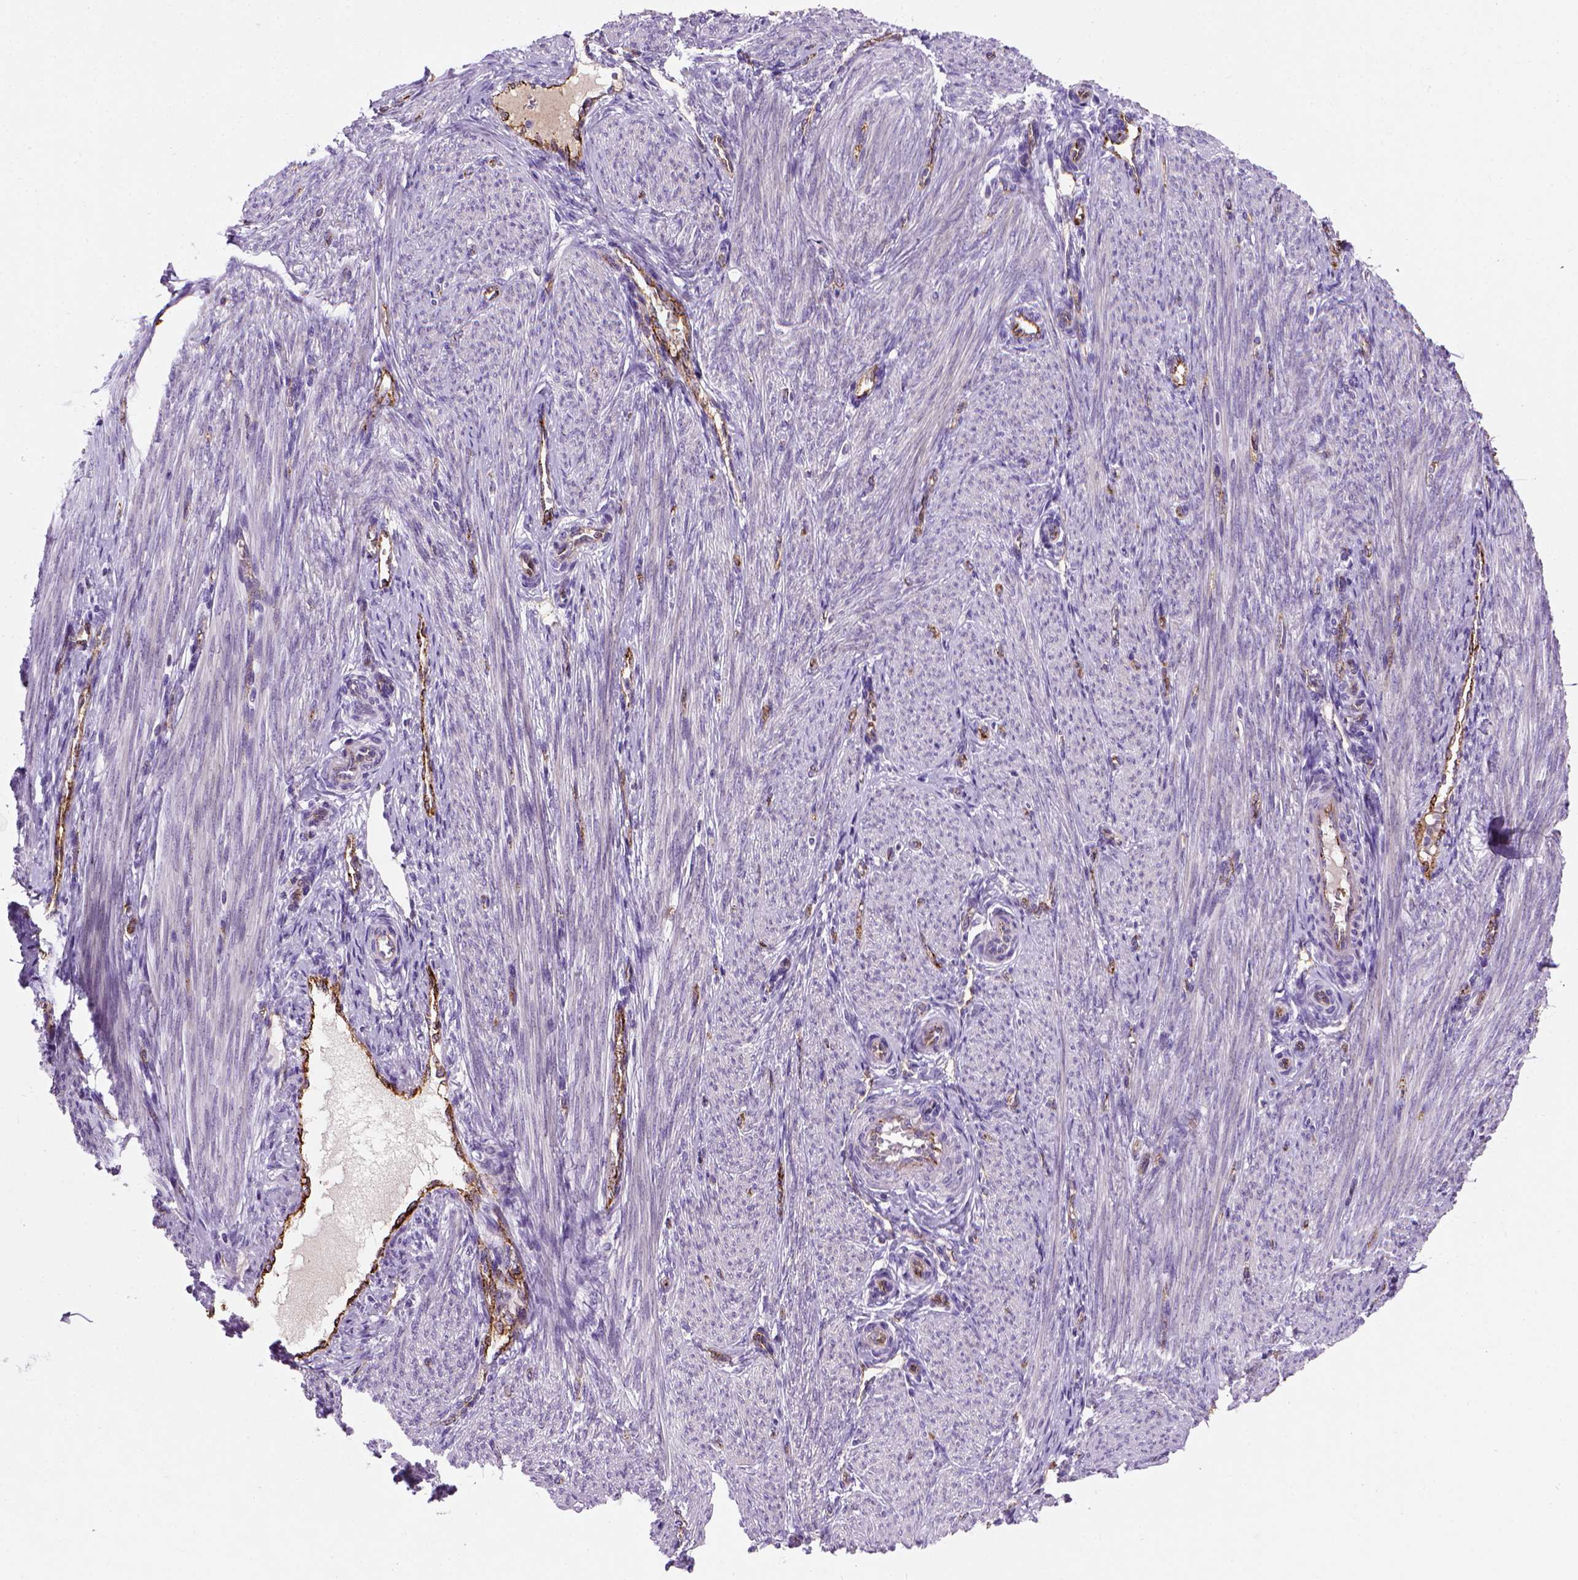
{"staining": {"intensity": "negative", "quantity": "none", "location": "none"}, "tissue": "endometrium", "cell_type": "Cells in endometrial stroma", "image_type": "normal", "snomed": [{"axis": "morphology", "description": "Normal tissue, NOS"}, {"axis": "topography", "description": "Endometrium"}], "caption": "High magnification brightfield microscopy of benign endometrium stained with DAB (brown) and counterstained with hematoxylin (blue): cells in endometrial stroma show no significant expression. (Brightfield microscopy of DAB (3,3'-diaminobenzidine) IHC at high magnification).", "gene": "VWF", "patient": {"sex": "female", "age": 39}}